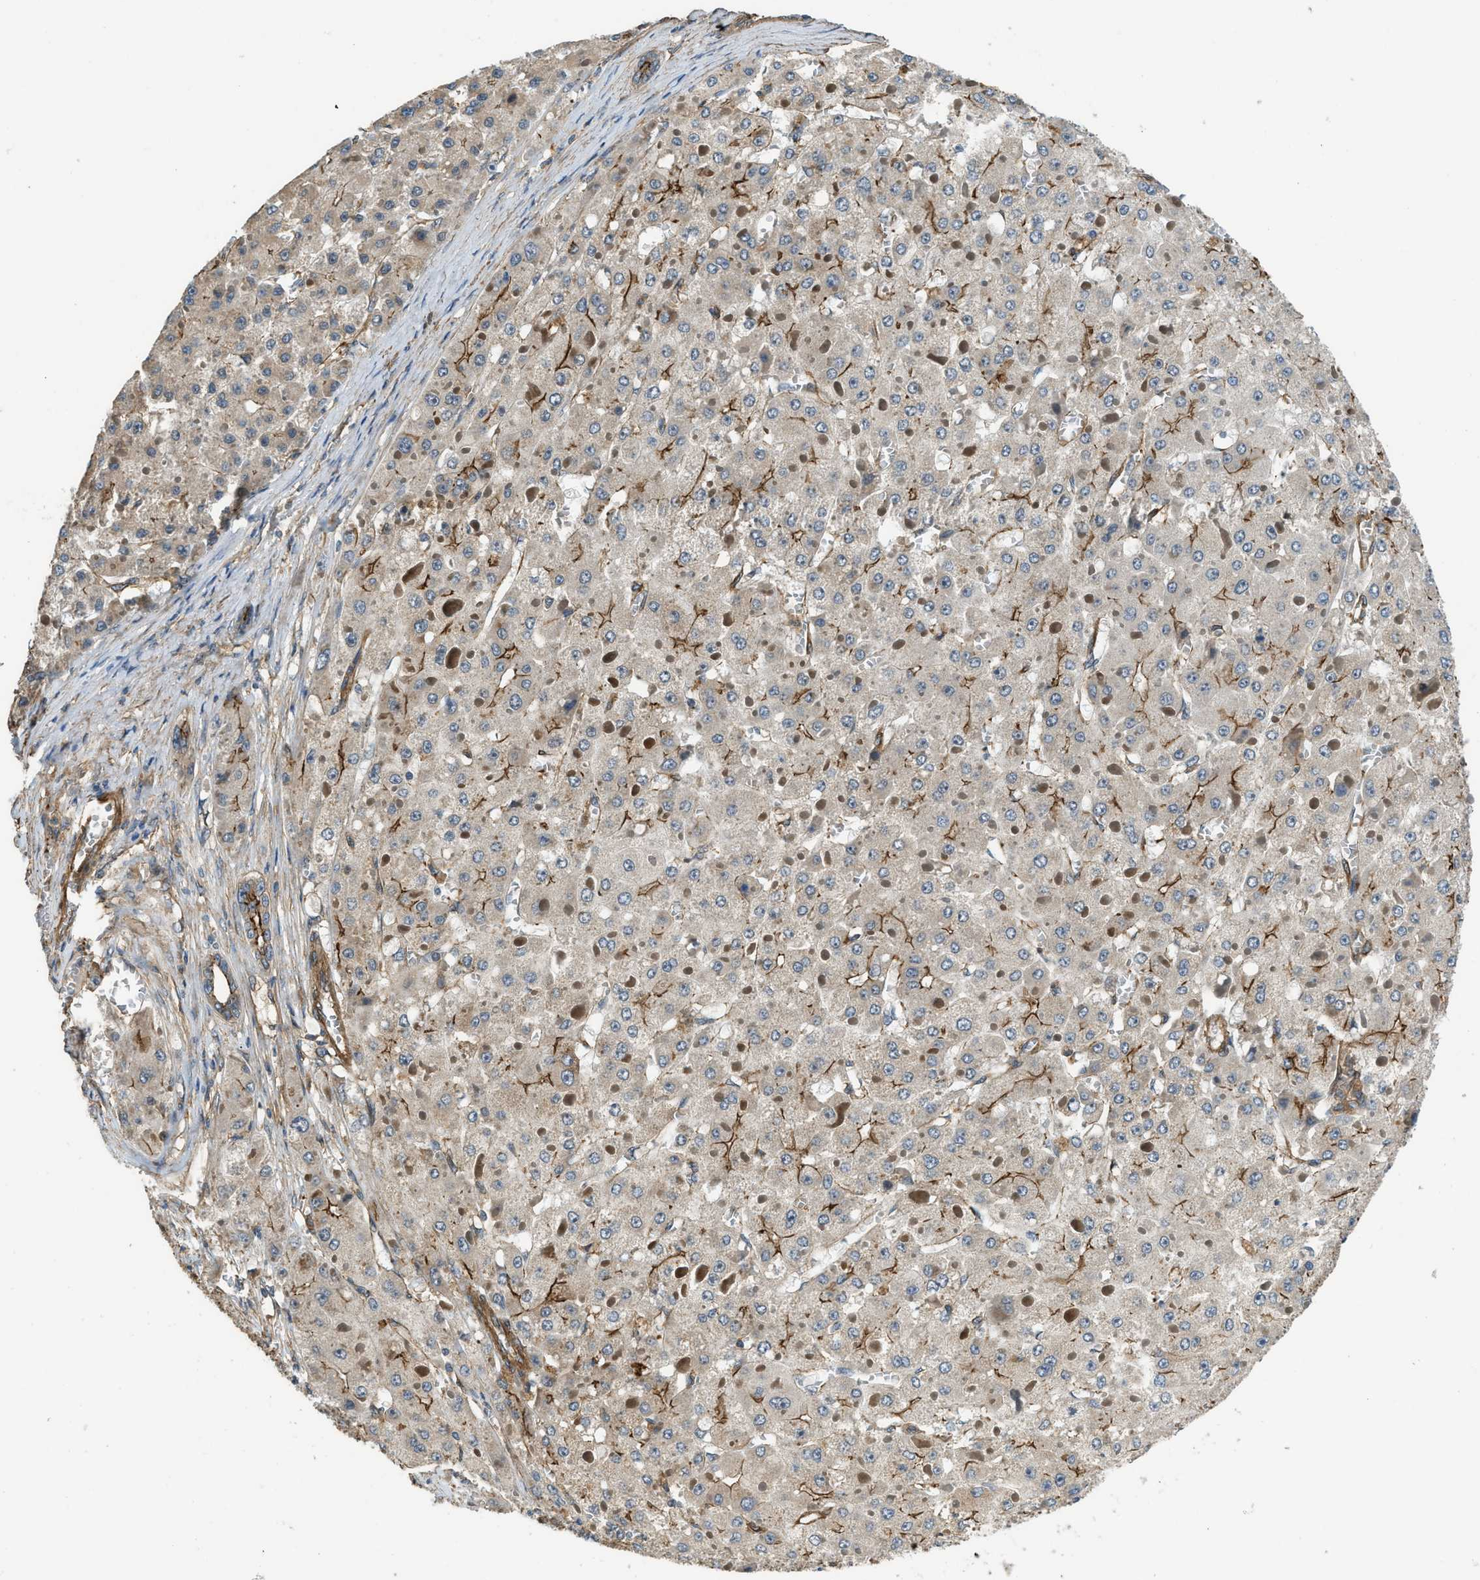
{"staining": {"intensity": "moderate", "quantity": "25%-75%", "location": "cytoplasmic/membranous"}, "tissue": "liver cancer", "cell_type": "Tumor cells", "image_type": "cancer", "snomed": [{"axis": "morphology", "description": "Carcinoma, Hepatocellular, NOS"}, {"axis": "topography", "description": "Liver"}], "caption": "High-power microscopy captured an immunohistochemistry (IHC) photomicrograph of liver cancer, revealing moderate cytoplasmic/membranous expression in approximately 25%-75% of tumor cells.", "gene": "CGN", "patient": {"sex": "female", "age": 73}}